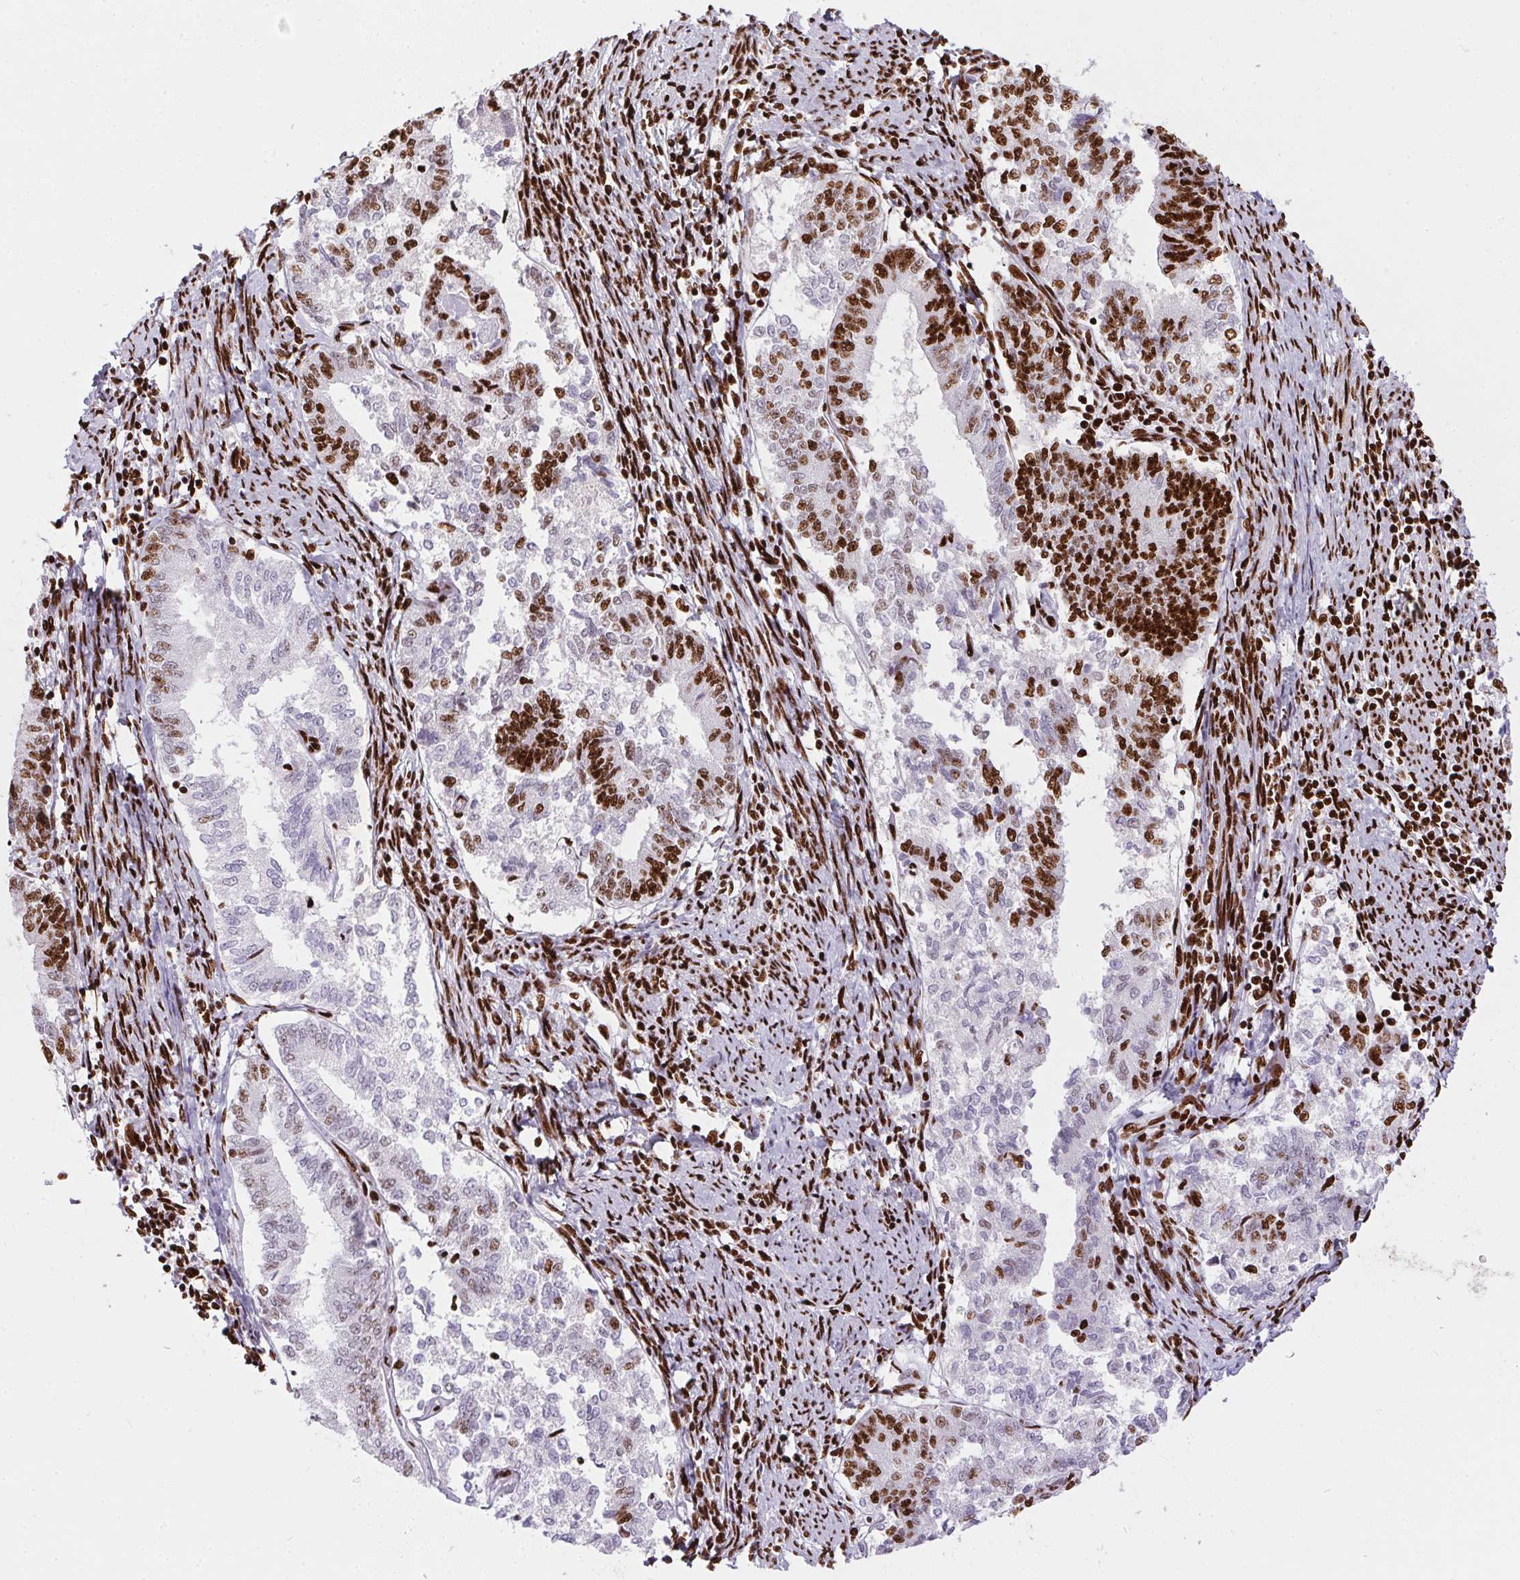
{"staining": {"intensity": "strong", "quantity": "25%-75%", "location": "nuclear"}, "tissue": "endometrial cancer", "cell_type": "Tumor cells", "image_type": "cancer", "snomed": [{"axis": "morphology", "description": "Adenocarcinoma, NOS"}, {"axis": "topography", "description": "Endometrium"}], "caption": "A brown stain shows strong nuclear expression of a protein in adenocarcinoma (endometrial) tumor cells.", "gene": "PAGE3", "patient": {"sex": "female", "age": 65}}